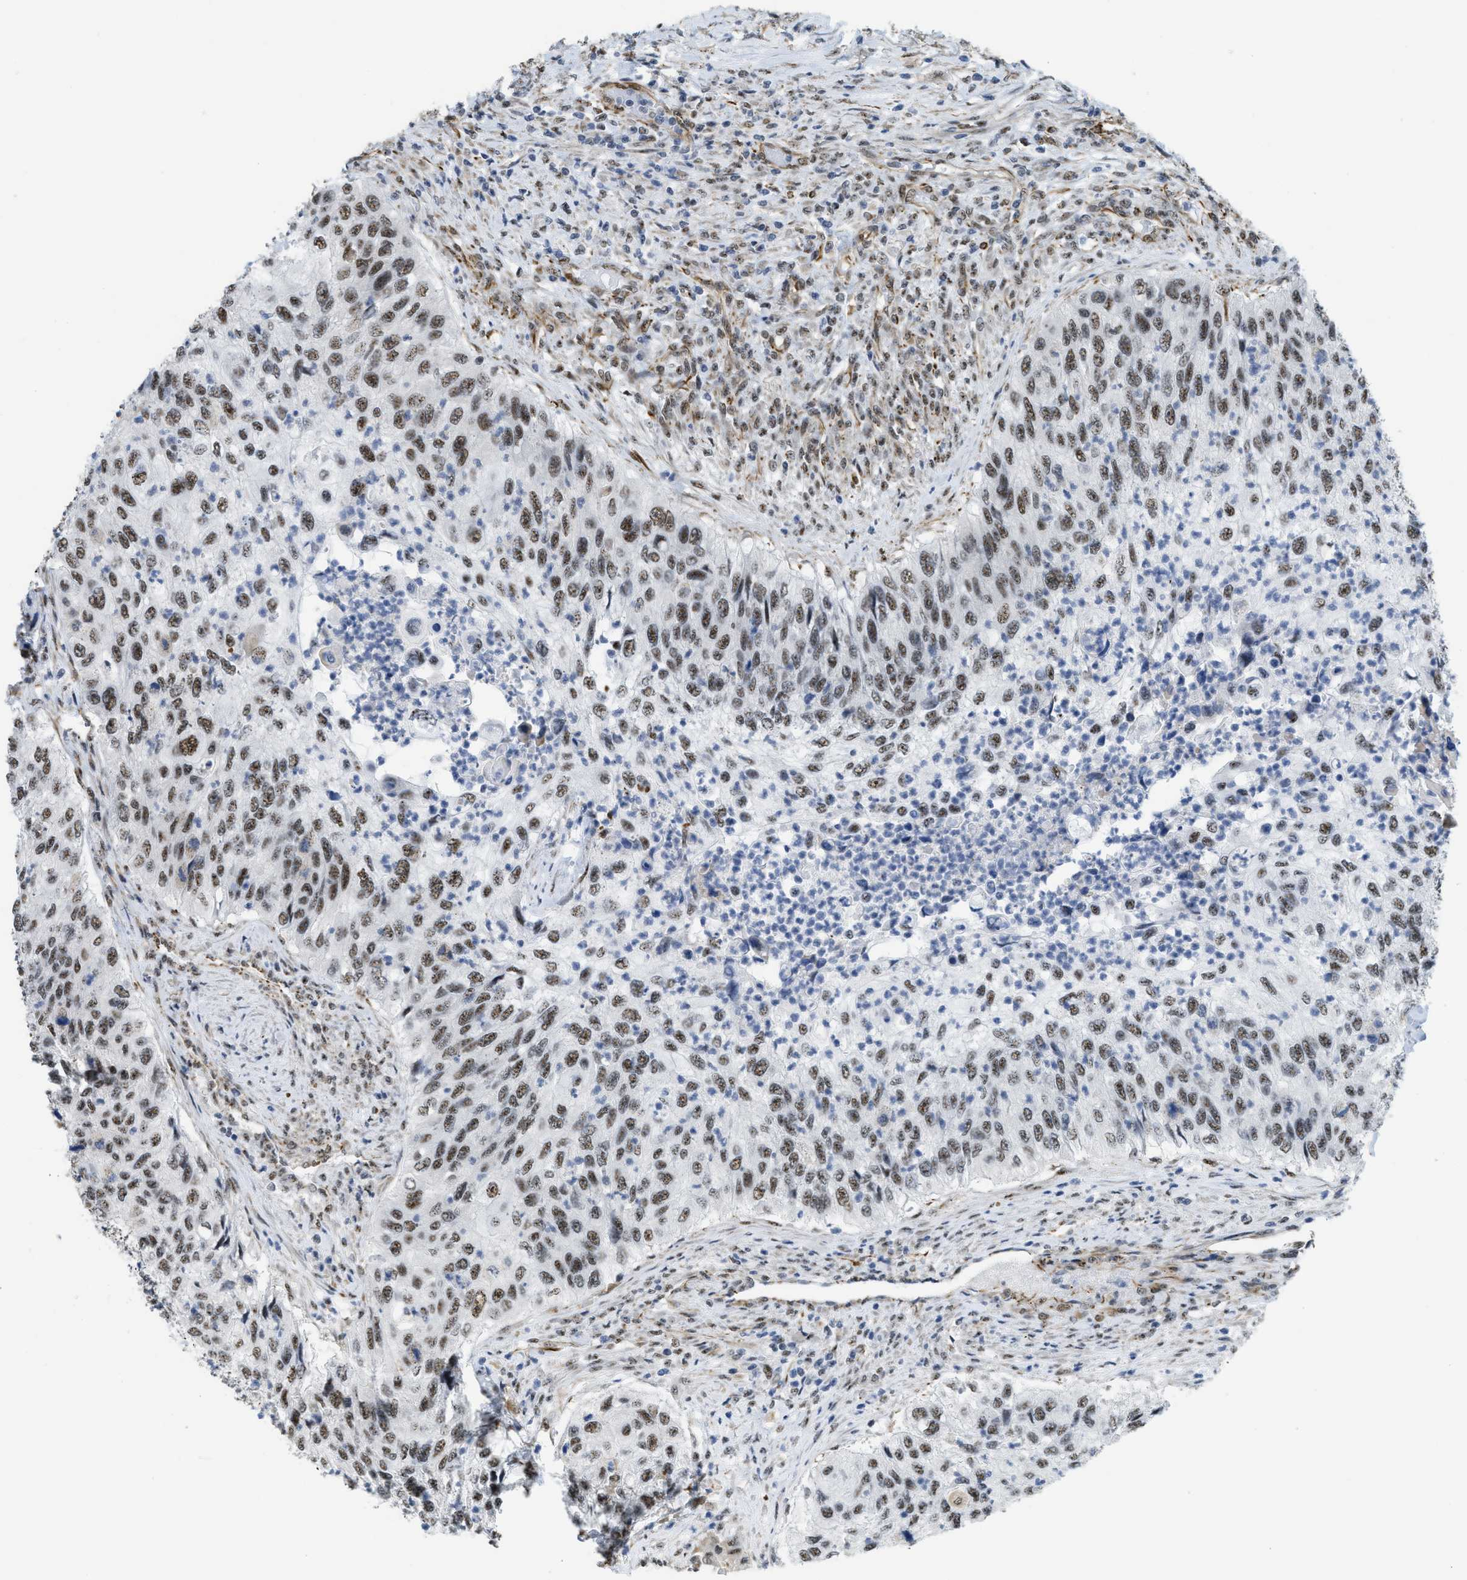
{"staining": {"intensity": "moderate", "quantity": ">75%", "location": "nuclear"}, "tissue": "urothelial cancer", "cell_type": "Tumor cells", "image_type": "cancer", "snomed": [{"axis": "morphology", "description": "Urothelial carcinoma, High grade"}, {"axis": "topography", "description": "Urinary bladder"}], "caption": "Immunohistochemical staining of human urothelial cancer displays medium levels of moderate nuclear staining in approximately >75% of tumor cells.", "gene": "LRRC8B", "patient": {"sex": "female", "age": 60}}